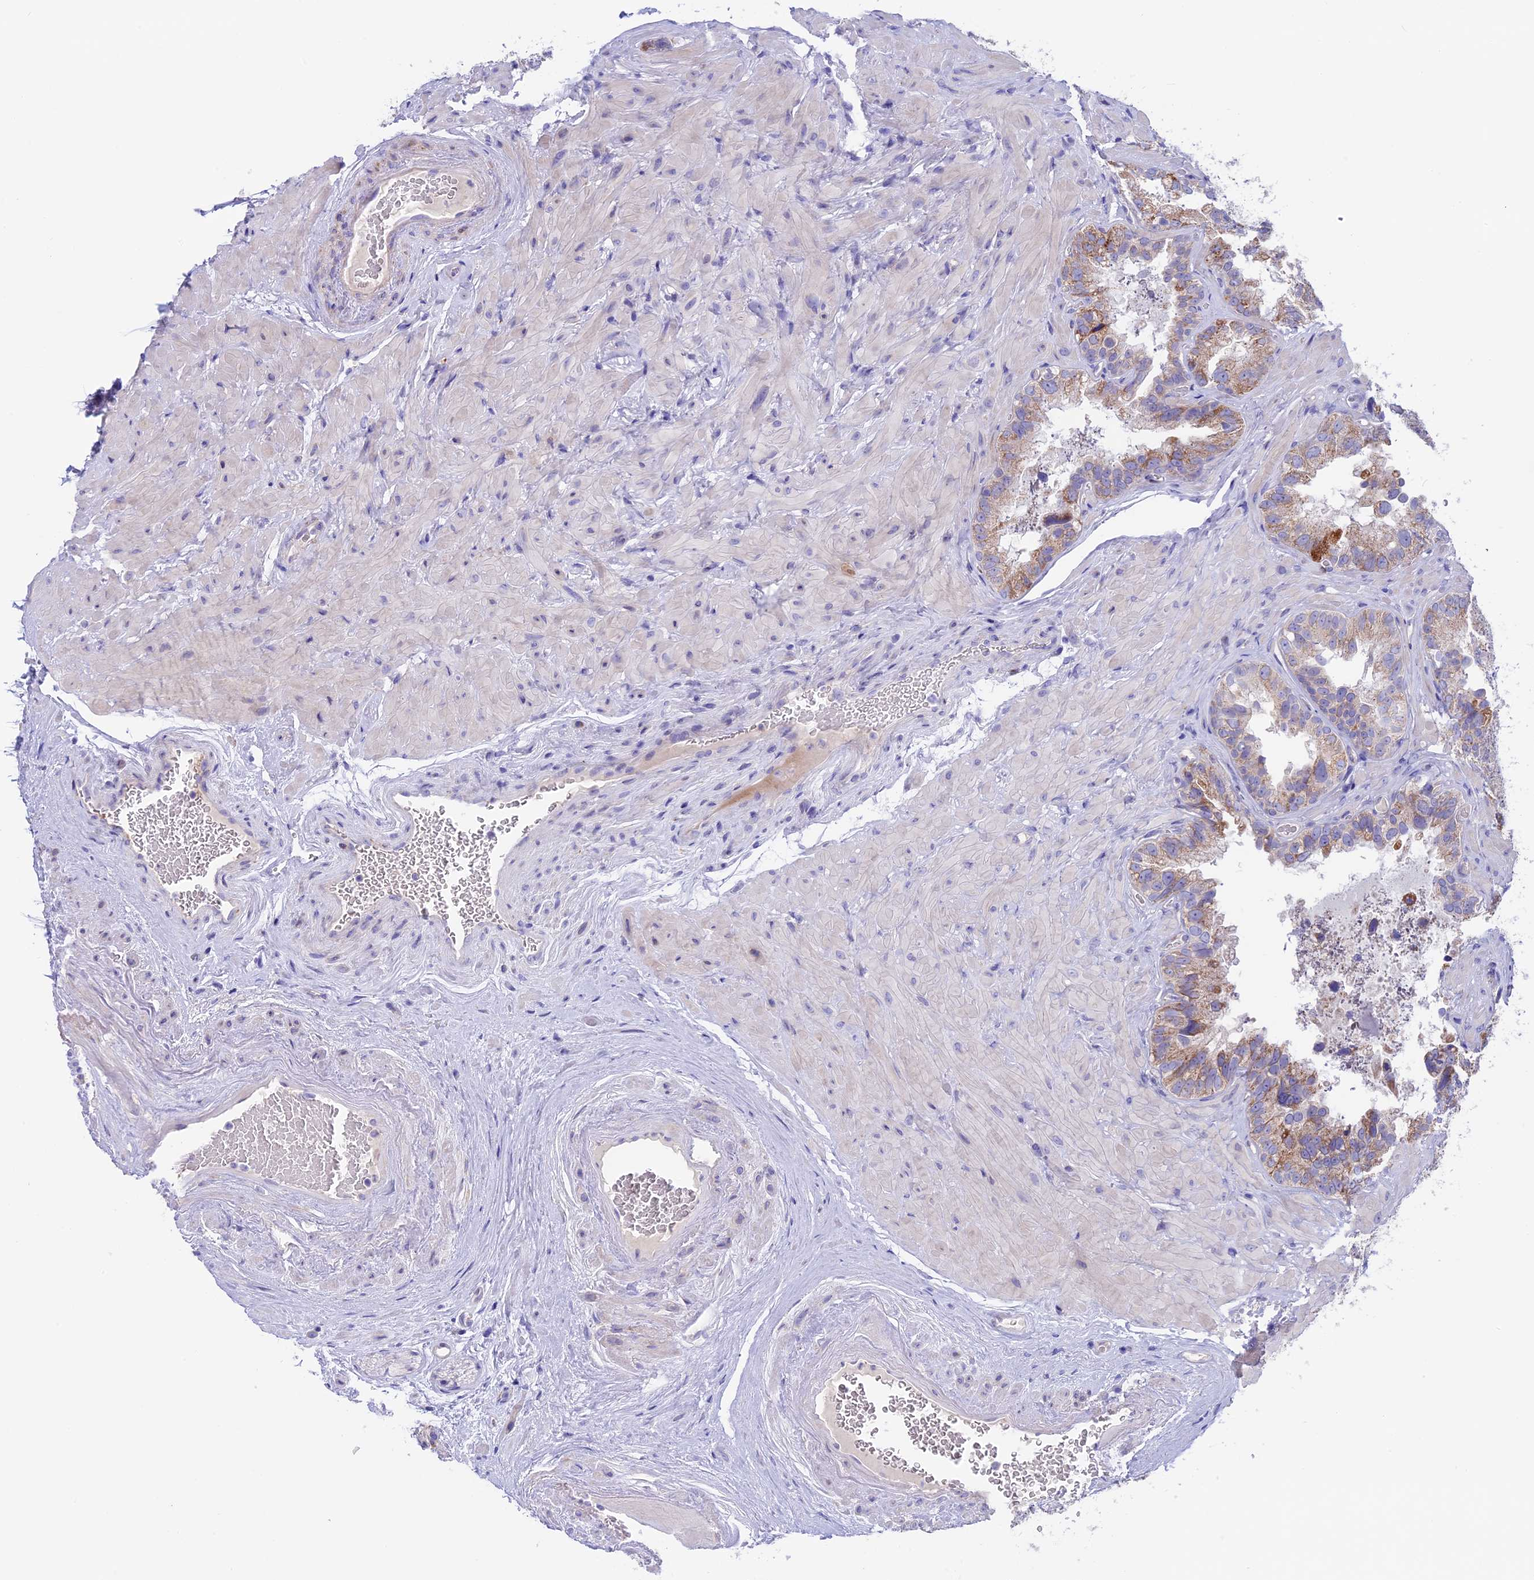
{"staining": {"intensity": "moderate", "quantity": ">75%", "location": "cytoplasmic/membranous"}, "tissue": "seminal vesicle", "cell_type": "Glandular cells", "image_type": "normal", "snomed": [{"axis": "morphology", "description": "Normal tissue, NOS"}, {"axis": "topography", "description": "Seminal veicle"}, {"axis": "topography", "description": "Peripheral nerve tissue"}], "caption": "IHC image of benign seminal vesicle: seminal vesicle stained using IHC exhibits medium levels of moderate protein expression localized specifically in the cytoplasmic/membranous of glandular cells, appearing as a cytoplasmic/membranous brown color.", "gene": "ETFDH", "patient": {"sex": "male", "age": 67}}